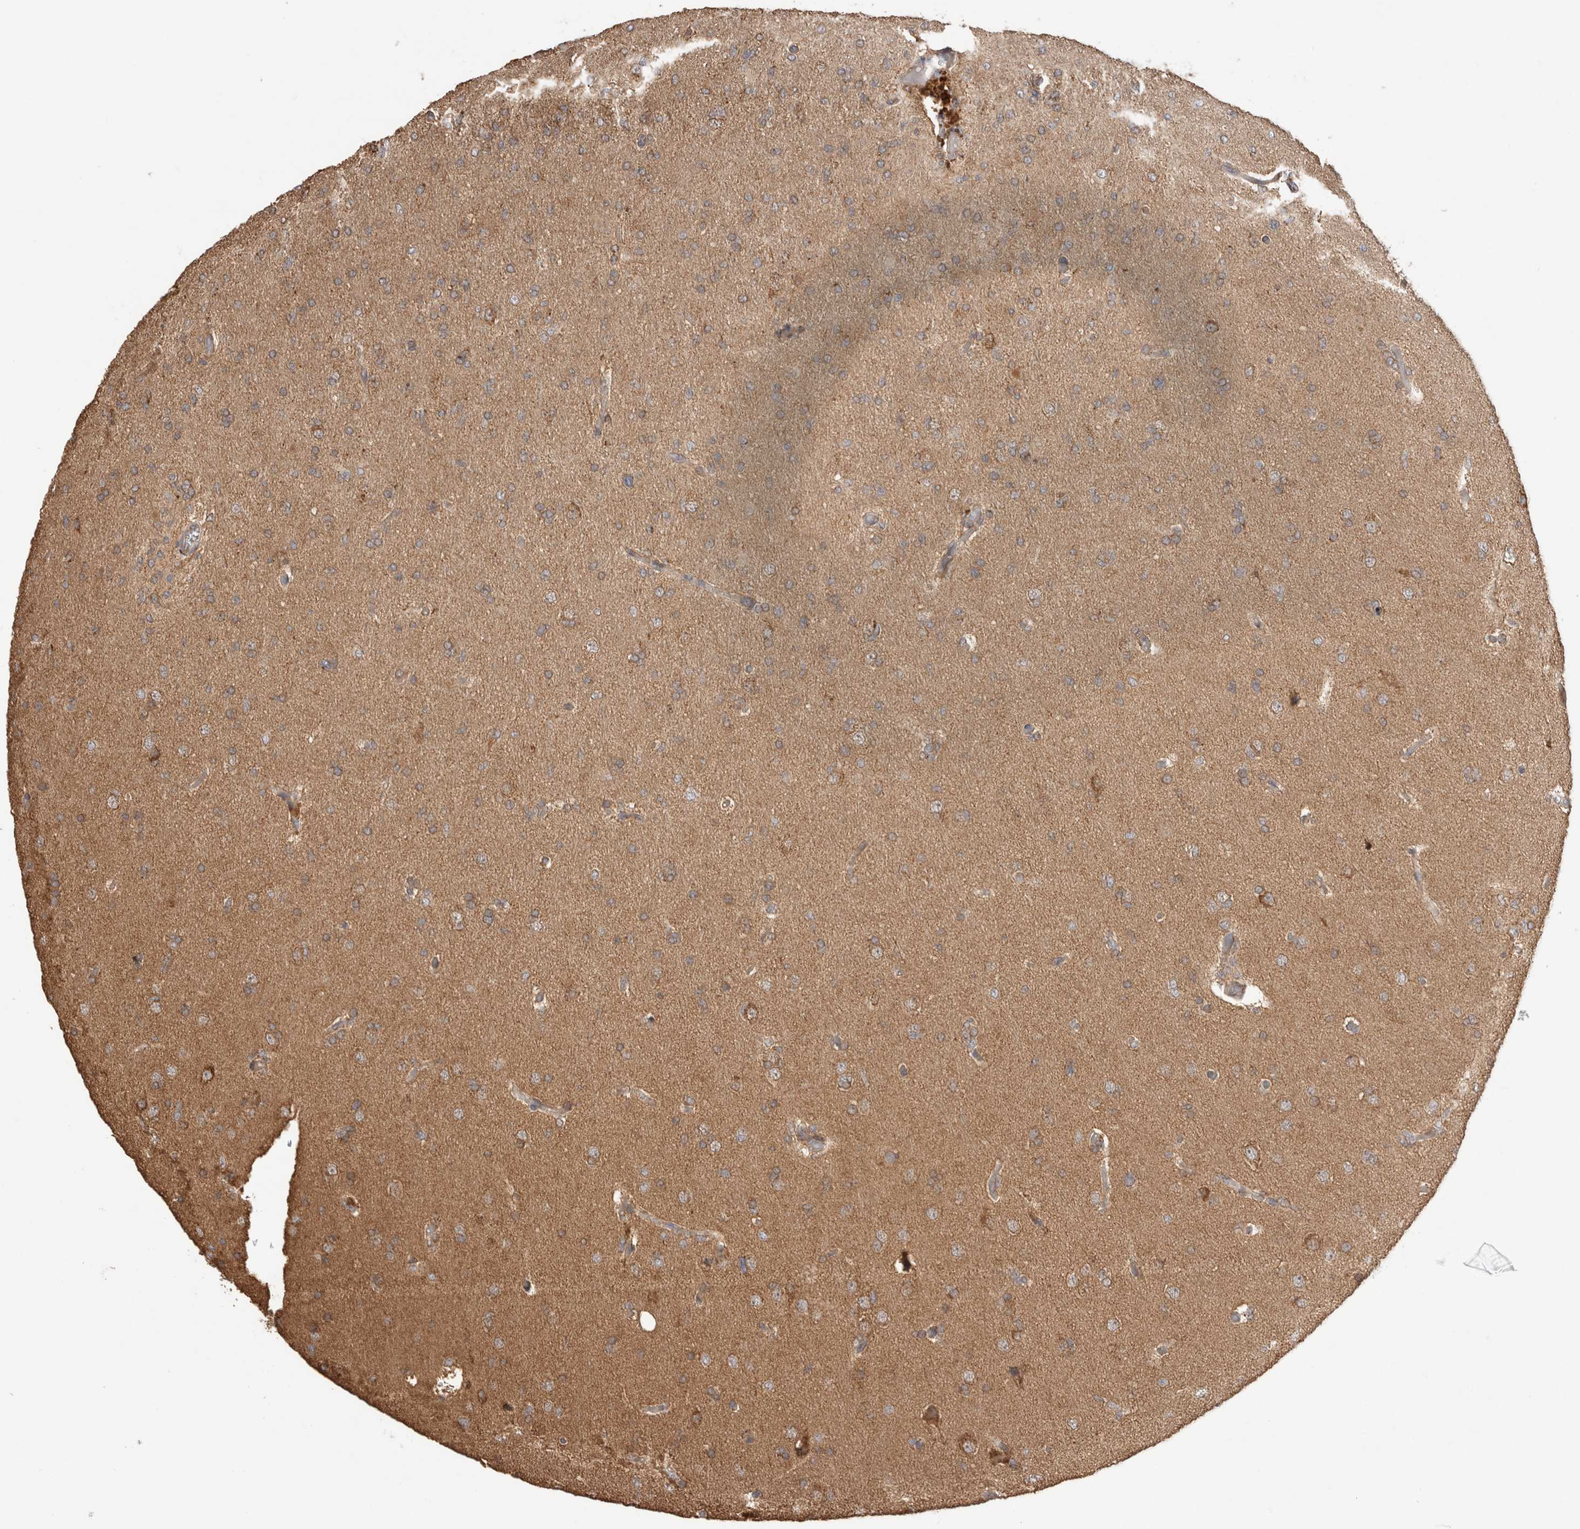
{"staining": {"intensity": "moderate", "quantity": ">75%", "location": "cytoplasmic/membranous"}, "tissue": "glioma", "cell_type": "Tumor cells", "image_type": "cancer", "snomed": [{"axis": "morphology", "description": "Glioma, malignant, High grade"}, {"axis": "topography", "description": "Cerebral cortex"}], "caption": "A high-resolution image shows immunohistochemistry staining of malignant glioma (high-grade), which exhibits moderate cytoplasmic/membranous positivity in approximately >75% of tumor cells.", "gene": "IMMP2L", "patient": {"sex": "female", "age": 36}}